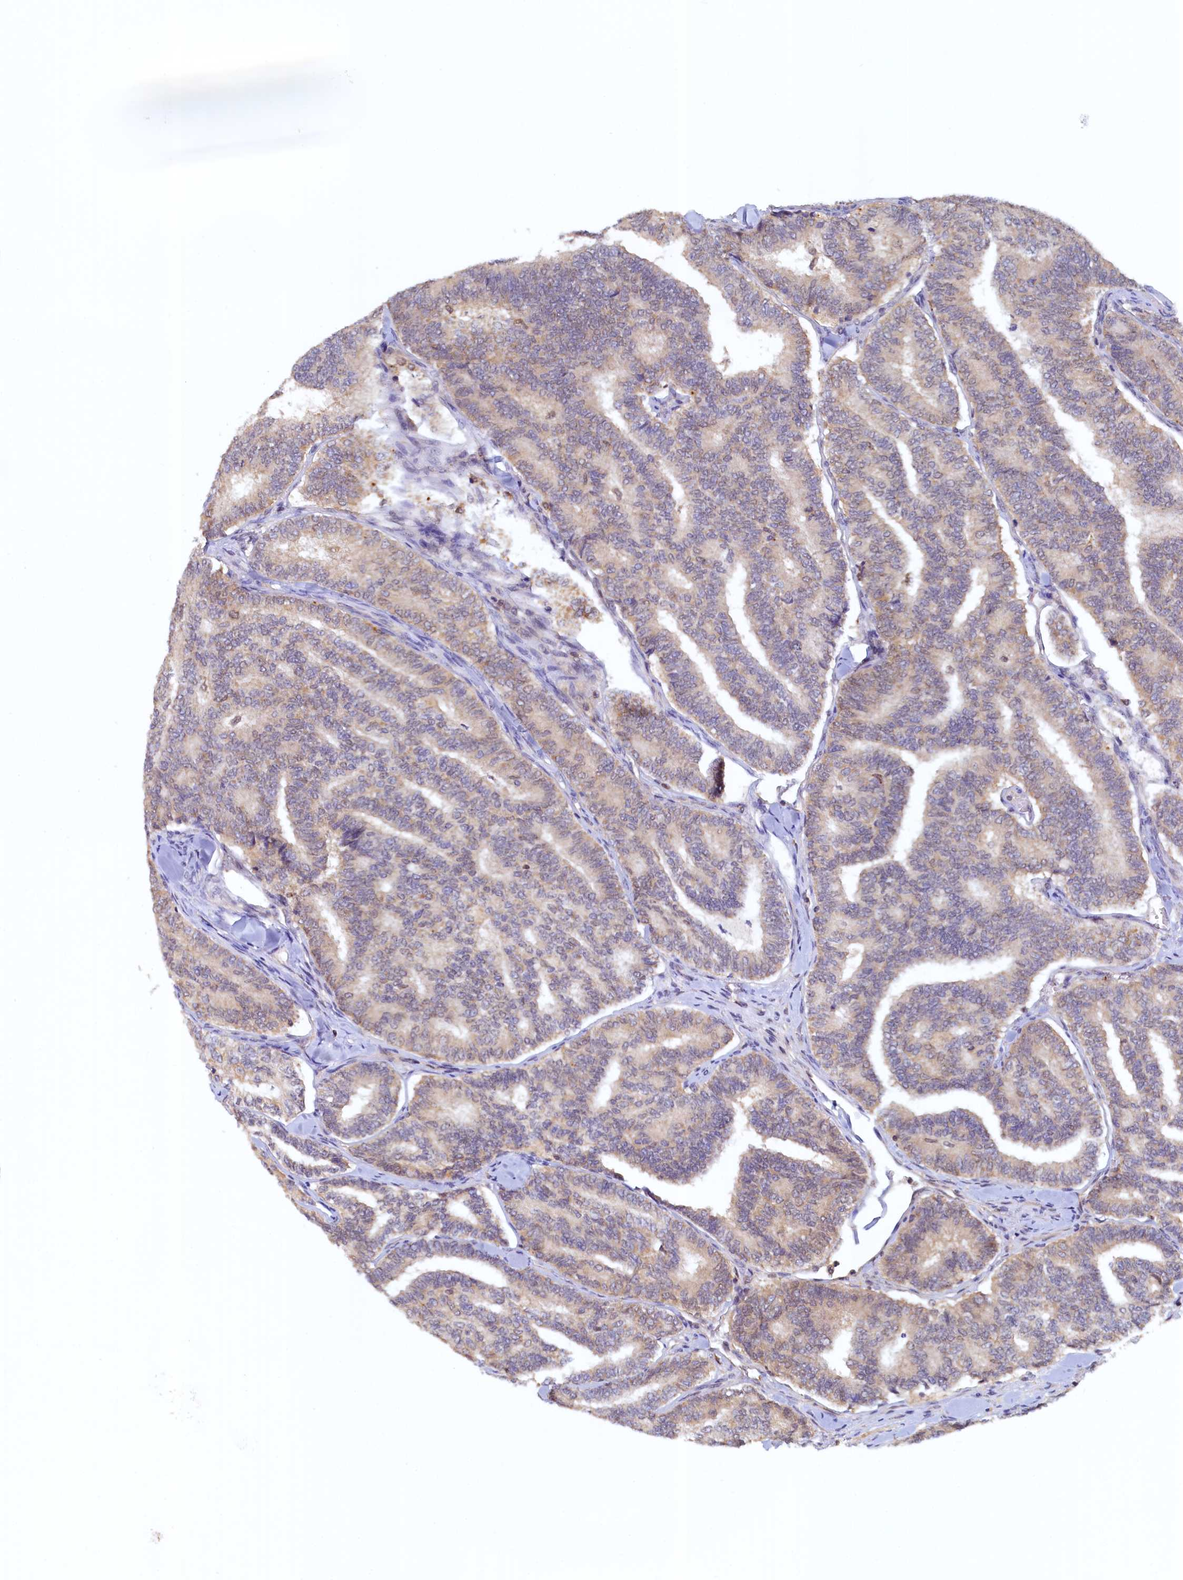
{"staining": {"intensity": "weak", "quantity": "25%-75%", "location": "cytoplasmic/membranous"}, "tissue": "thyroid cancer", "cell_type": "Tumor cells", "image_type": "cancer", "snomed": [{"axis": "morphology", "description": "Papillary adenocarcinoma, NOS"}, {"axis": "topography", "description": "Thyroid gland"}], "caption": "Weak cytoplasmic/membranous positivity is seen in approximately 25%-75% of tumor cells in papillary adenocarcinoma (thyroid).", "gene": "PAAF1", "patient": {"sex": "female", "age": 35}}